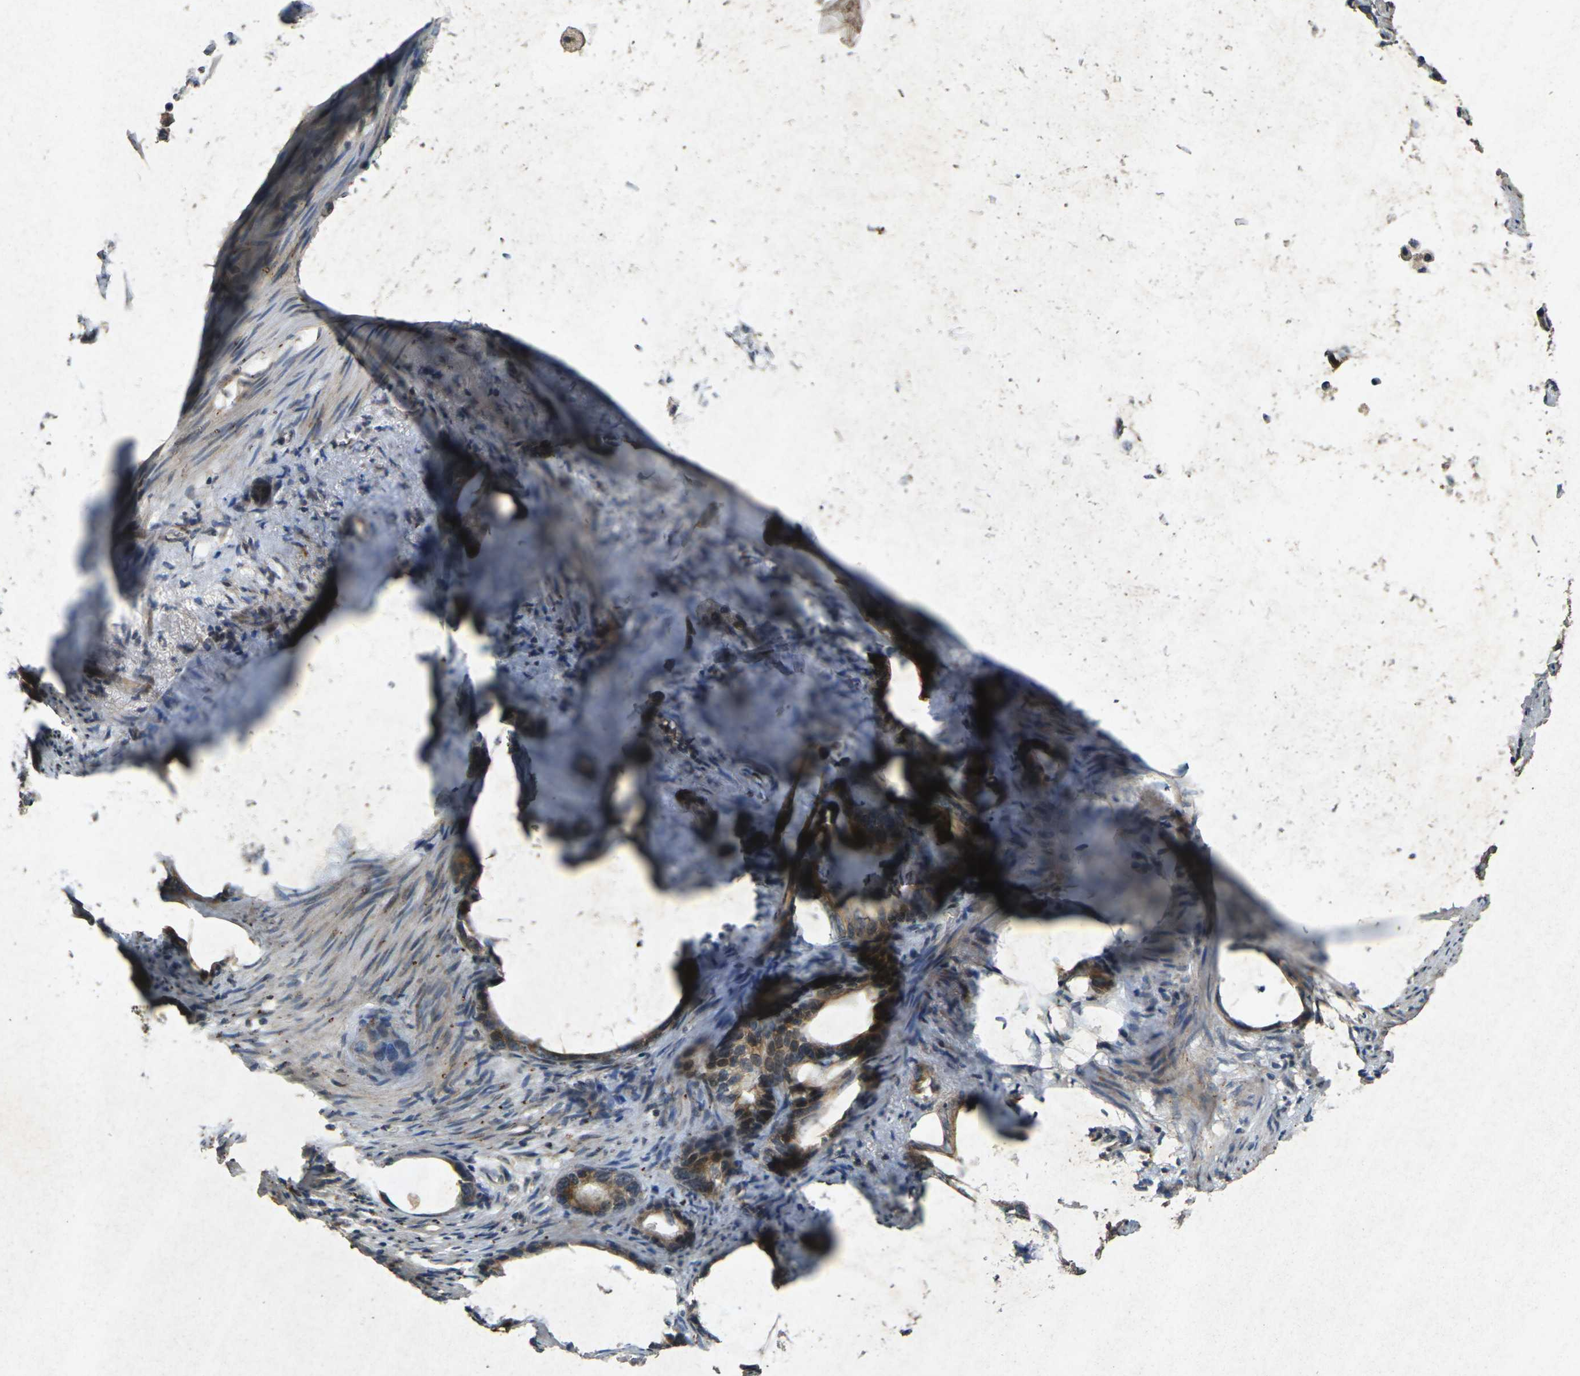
{"staining": {"intensity": "moderate", "quantity": ">75%", "location": "cytoplasmic/membranous"}, "tissue": "stomach cancer", "cell_type": "Tumor cells", "image_type": "cancer", "snomed": [{"axis": "morphology", "description": "Adenocarcinoma, NOS"}, {"axis": "topography", "description": "Stomach"}], "caption": "Immunohistochemistry image of human stomach cancer stained for a protein (brown), which shows medium levels of moderate cytoplasmic/membranous expression in approximately >75% of tumor cells.", "gene": "RGMA", "patient": {"sex": "female", "age": 75}}